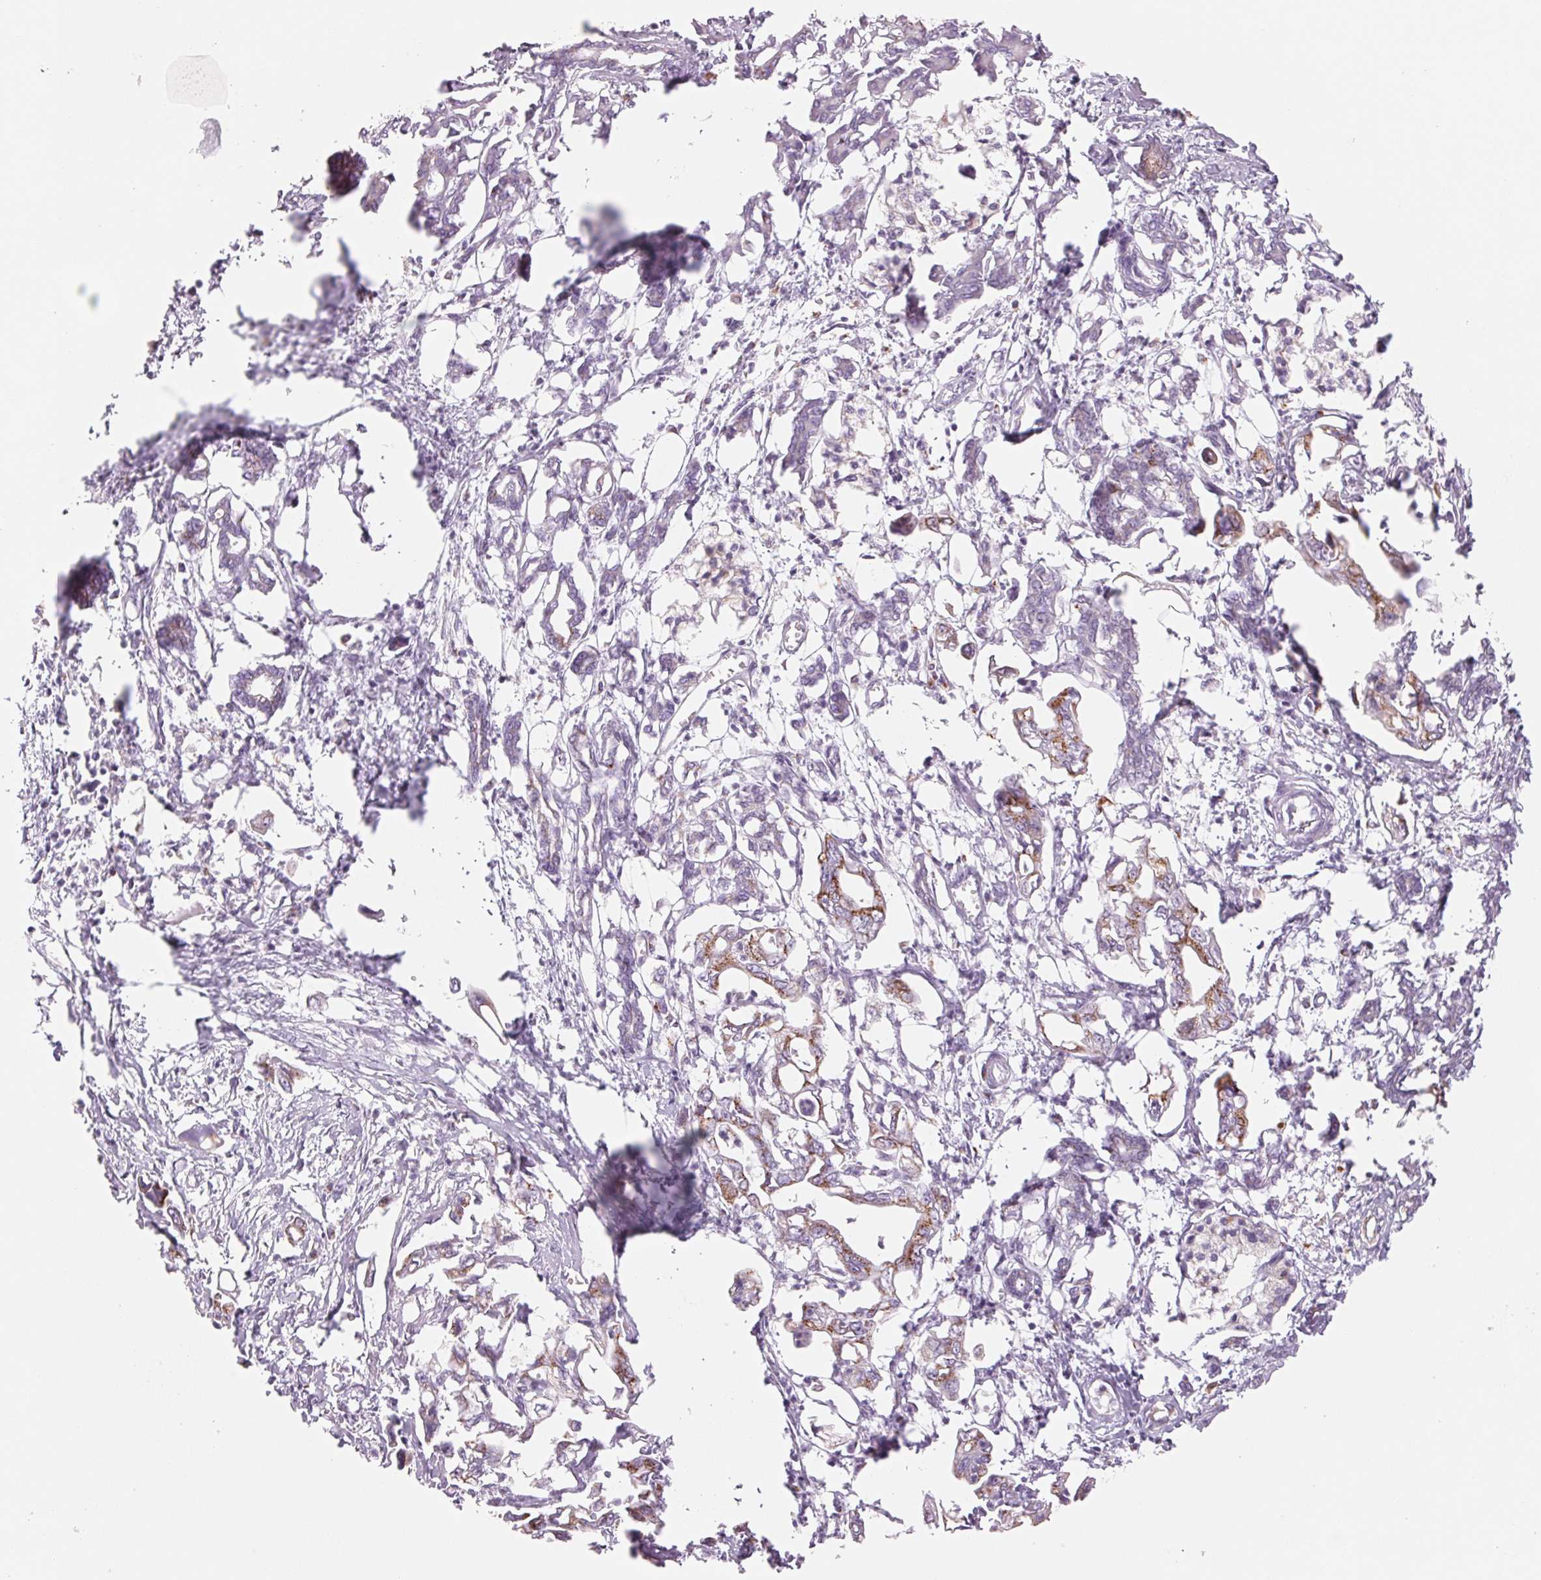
{"staining": {"intensity": "moderate", "quantity": "25%-75%", "location": "cytoplasmic/membranous"}, "tissue": "pancreatic cancer", "cell_type": "Tumor cells", "image_type": "cancer", "snomed": [{"axis": "morphology", "description": "Adenocarcinoma, NOS"}, {"axis": "topography", "description": "Pancreas"}], "caption": "Protein staining of adenocarcinoma (pancreatic) tissue reveals moderate cytoplasmic/membranous expression in about 25%-75% of tumor cells.", "gene": "GALNT7", "patient": {"sex": "male", "age": 61}}